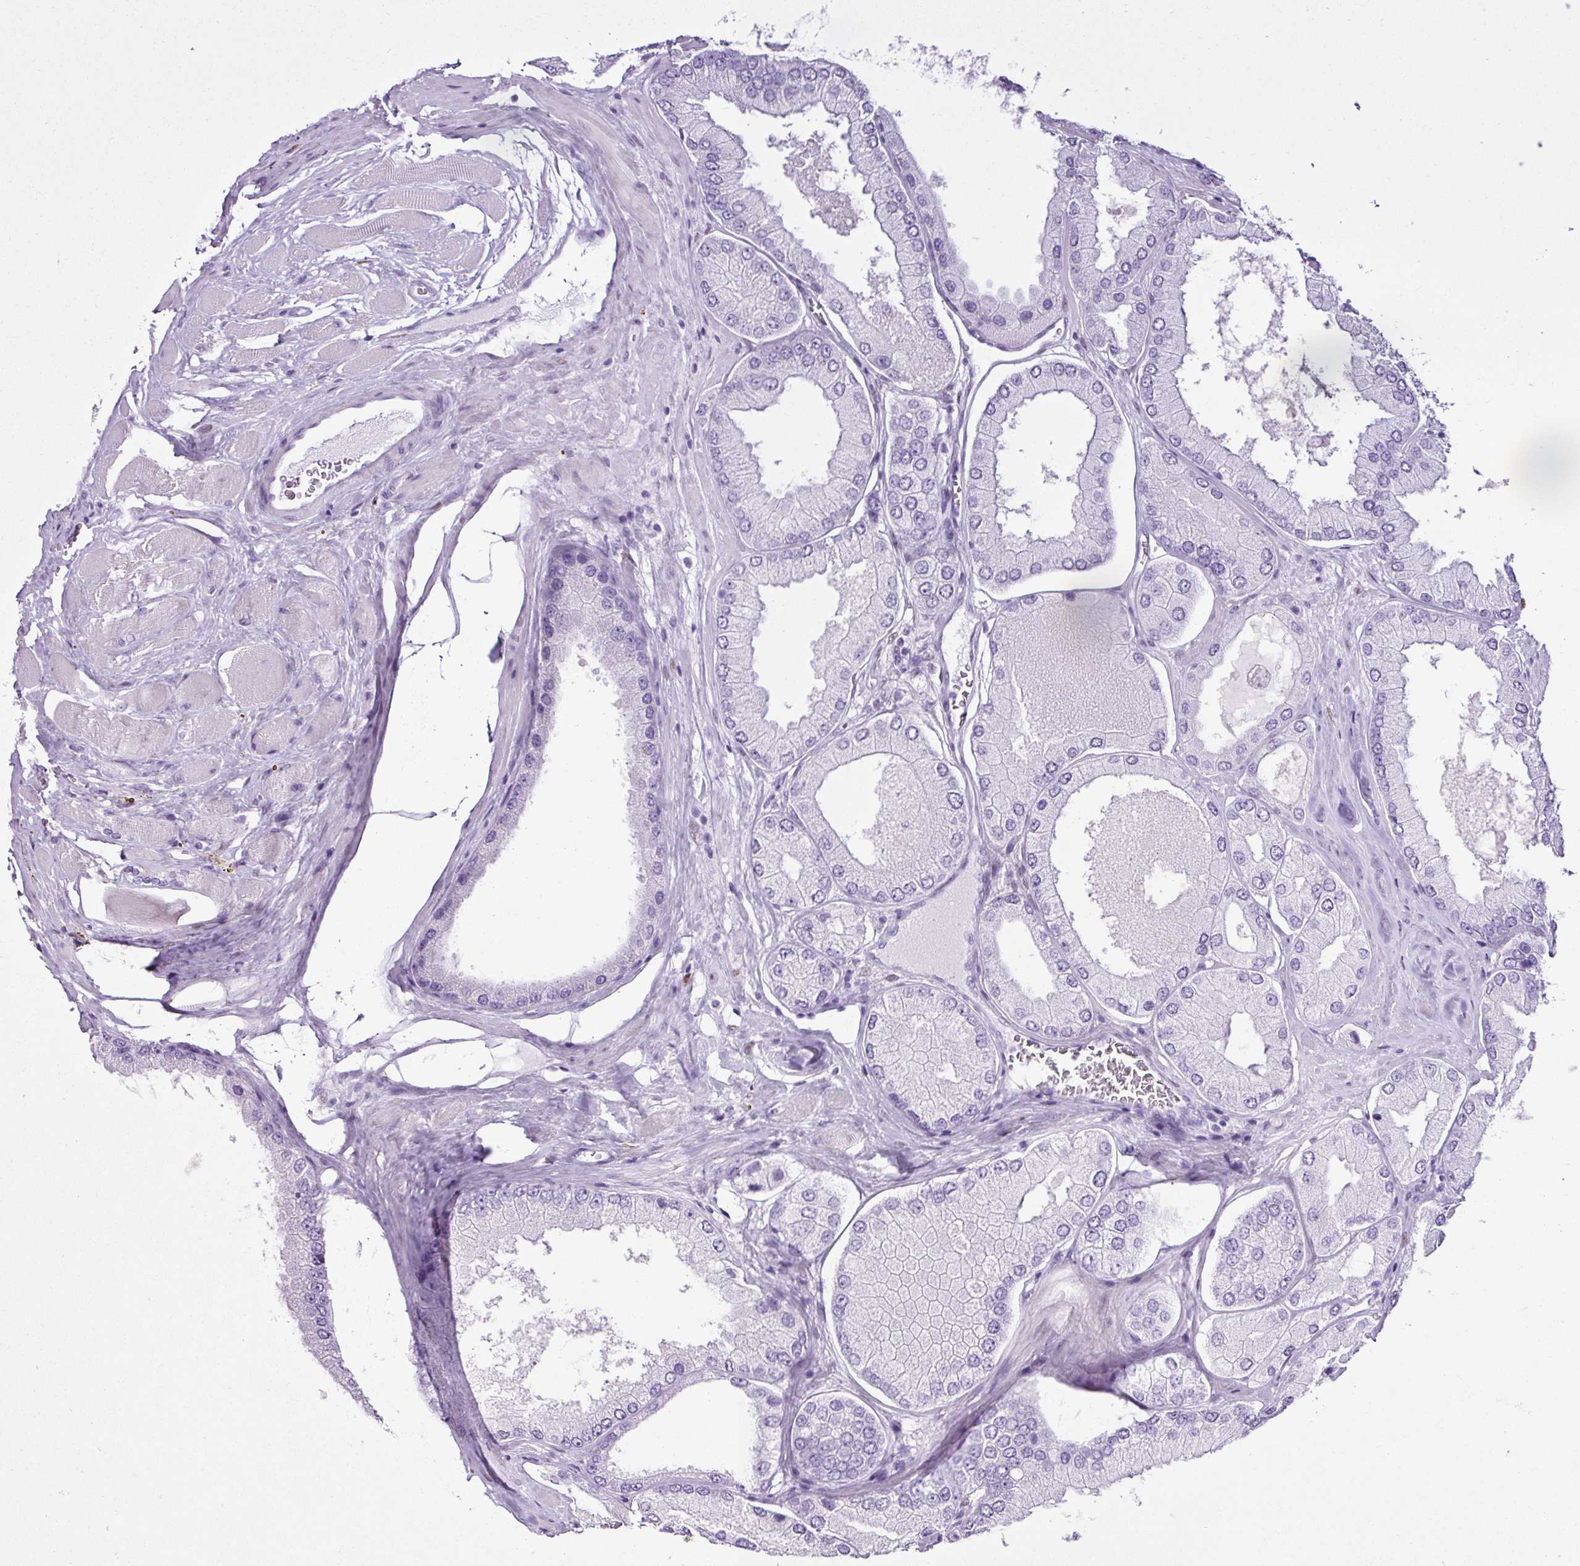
{"staining": {"intensity": "negative", "quantity": "none", "location": "none"}, "tissue": "prostate cancer", "cell_type": "Tumor cells", "image_type": "cancer", "snomed": [{"axis": "morphology", "description": "Adenocarcinoma, Low grade"}, {"axis": "topography", "description": "Prostate"}], "caption": "Immunohistochemical staining of human prostate cancer (adenocarcinoma (low-grade)) shows no significant positivity in tumor cells.", "gene": "PGR", "patient": {"sex": "male", "age": 42}}